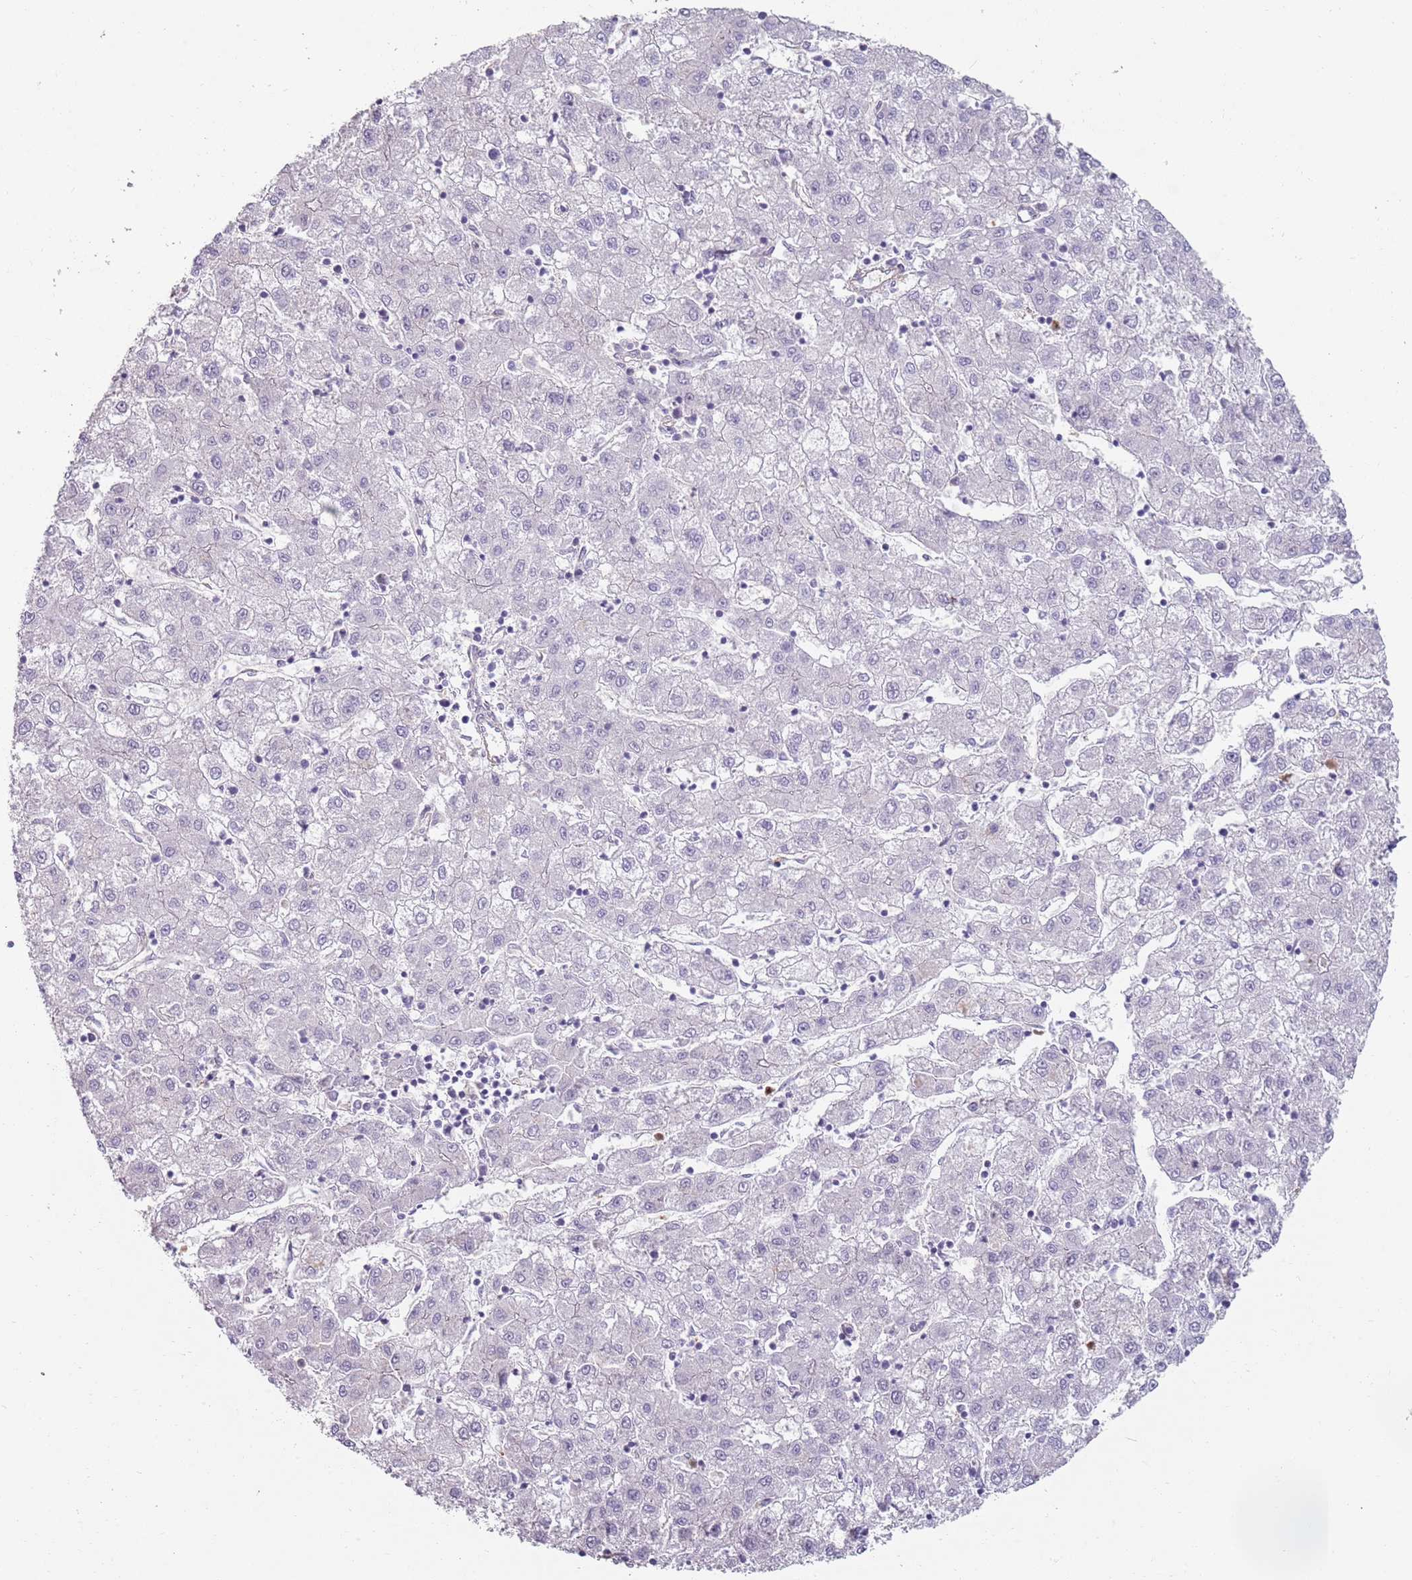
{"staining": {"intensity": "negative", "quantity": "none", "location": "none"}, "tissue": "liver cancer", "cell_type": "Tumor cells", "image_type": "cancer", "snomed": [{"axis": "morphology", "description": "Carcinoma, Hepatocellular, NOS"}, {"axis": "topography", "description": "Liver"}], "caption": "DAB immunohistochemical staining of liver cancer demonstrates no significant positivity in tumor cells. (DAB IHC, high magnification).", "gene": "PHLPP2", "patient": {"sex": "male", "age": 72}}